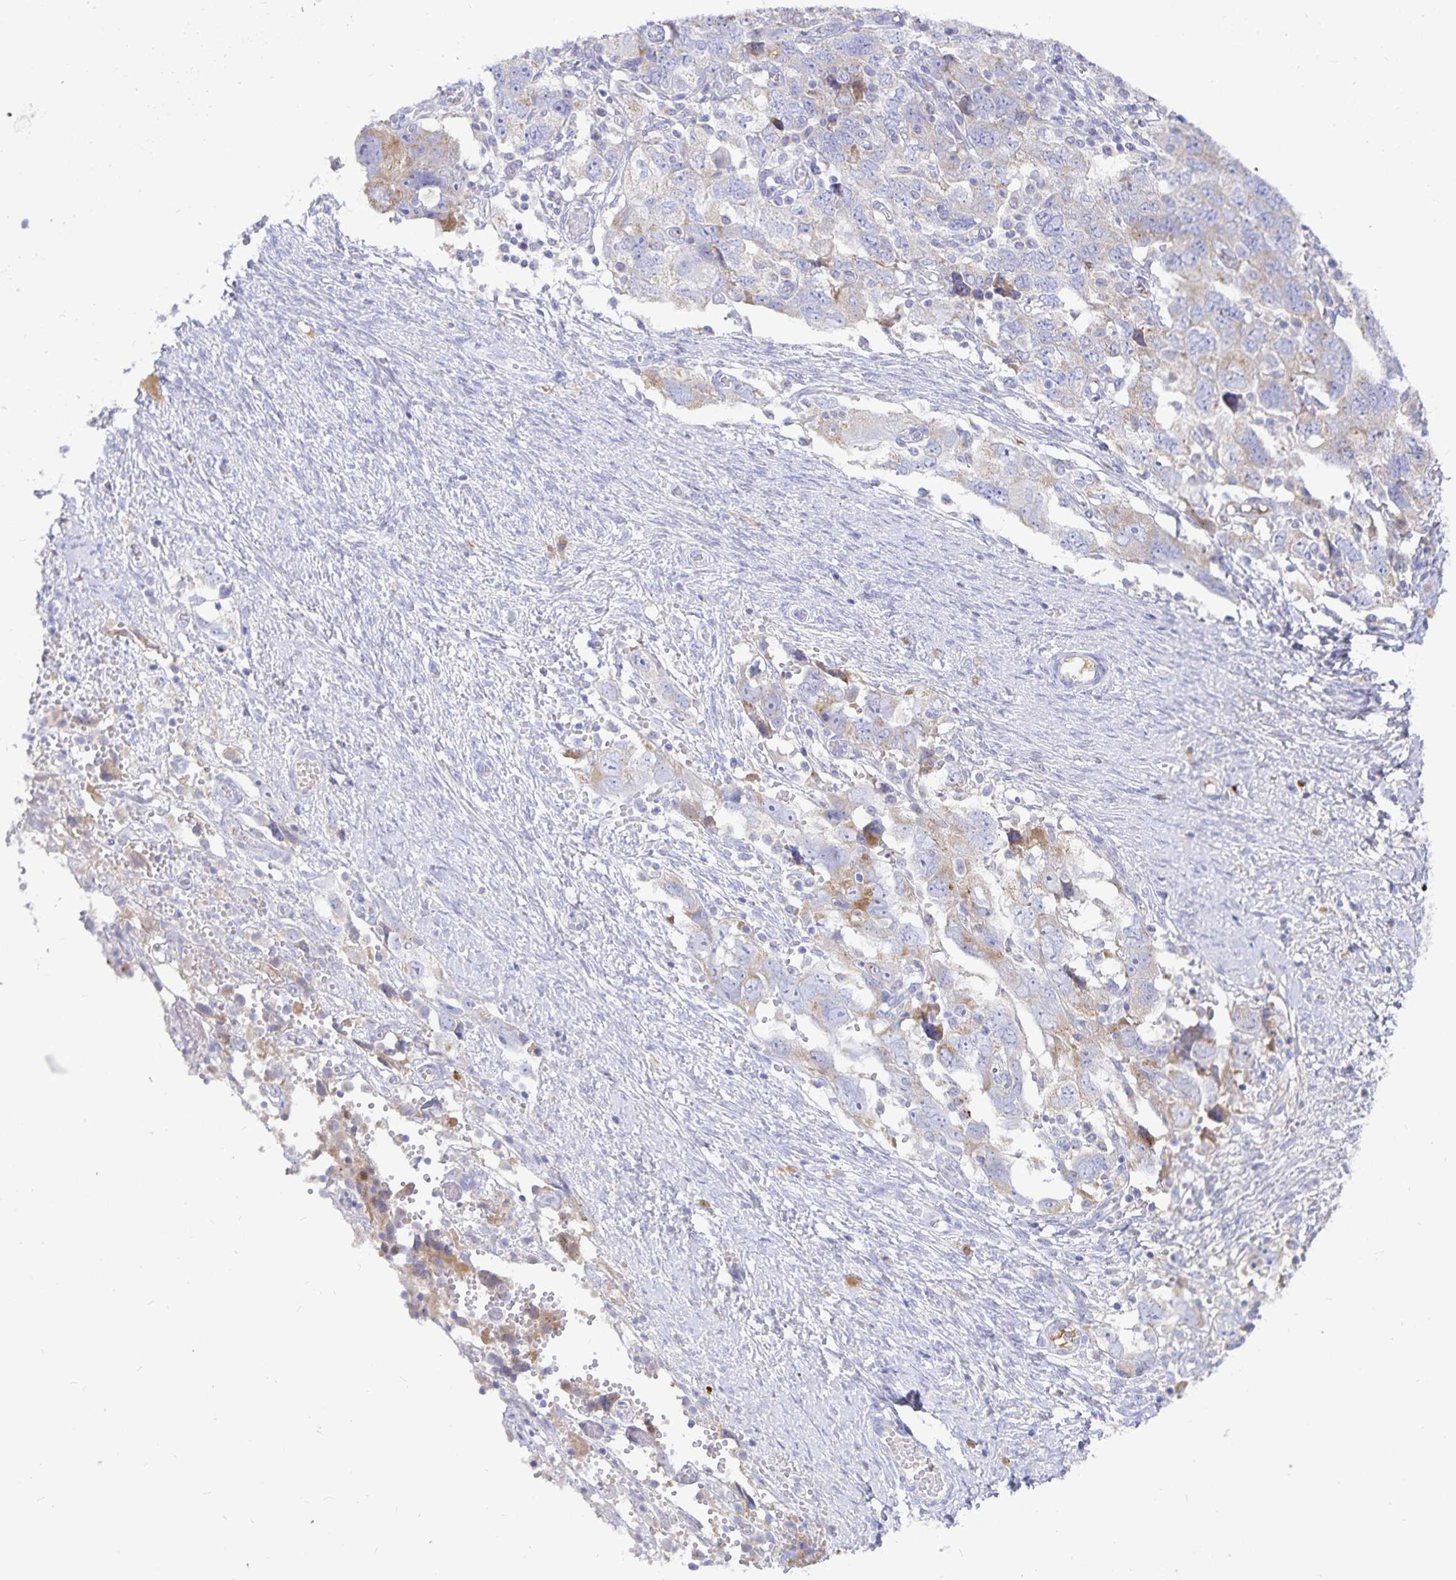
{"staining": {"intensity": "weak", "quantity": "25%-75%", "location": "cytoplasmic/membranous"}, "tissue": "ovarian cancer", "cell_type": "Tumor cells", "image_type": "cancer", "snomed": [{"axis": "morphology", "description": "Carcinoma, NOS"}, {"axis": "morphology", "description": "Cystadenocarcinoma, serous, NOS"}, {"axis": "topography", "description": "Ovary"}], "caption": "Immunohistochemical staining of human serous cystadenocarcinoma (ovarian) demonstrates low levels of weak cytoplasmic/membranous protein positivity in about 25%-75% of tumor cells.", "gene": "PKHD1", "patient": {"sex": "female", "age": 69}}